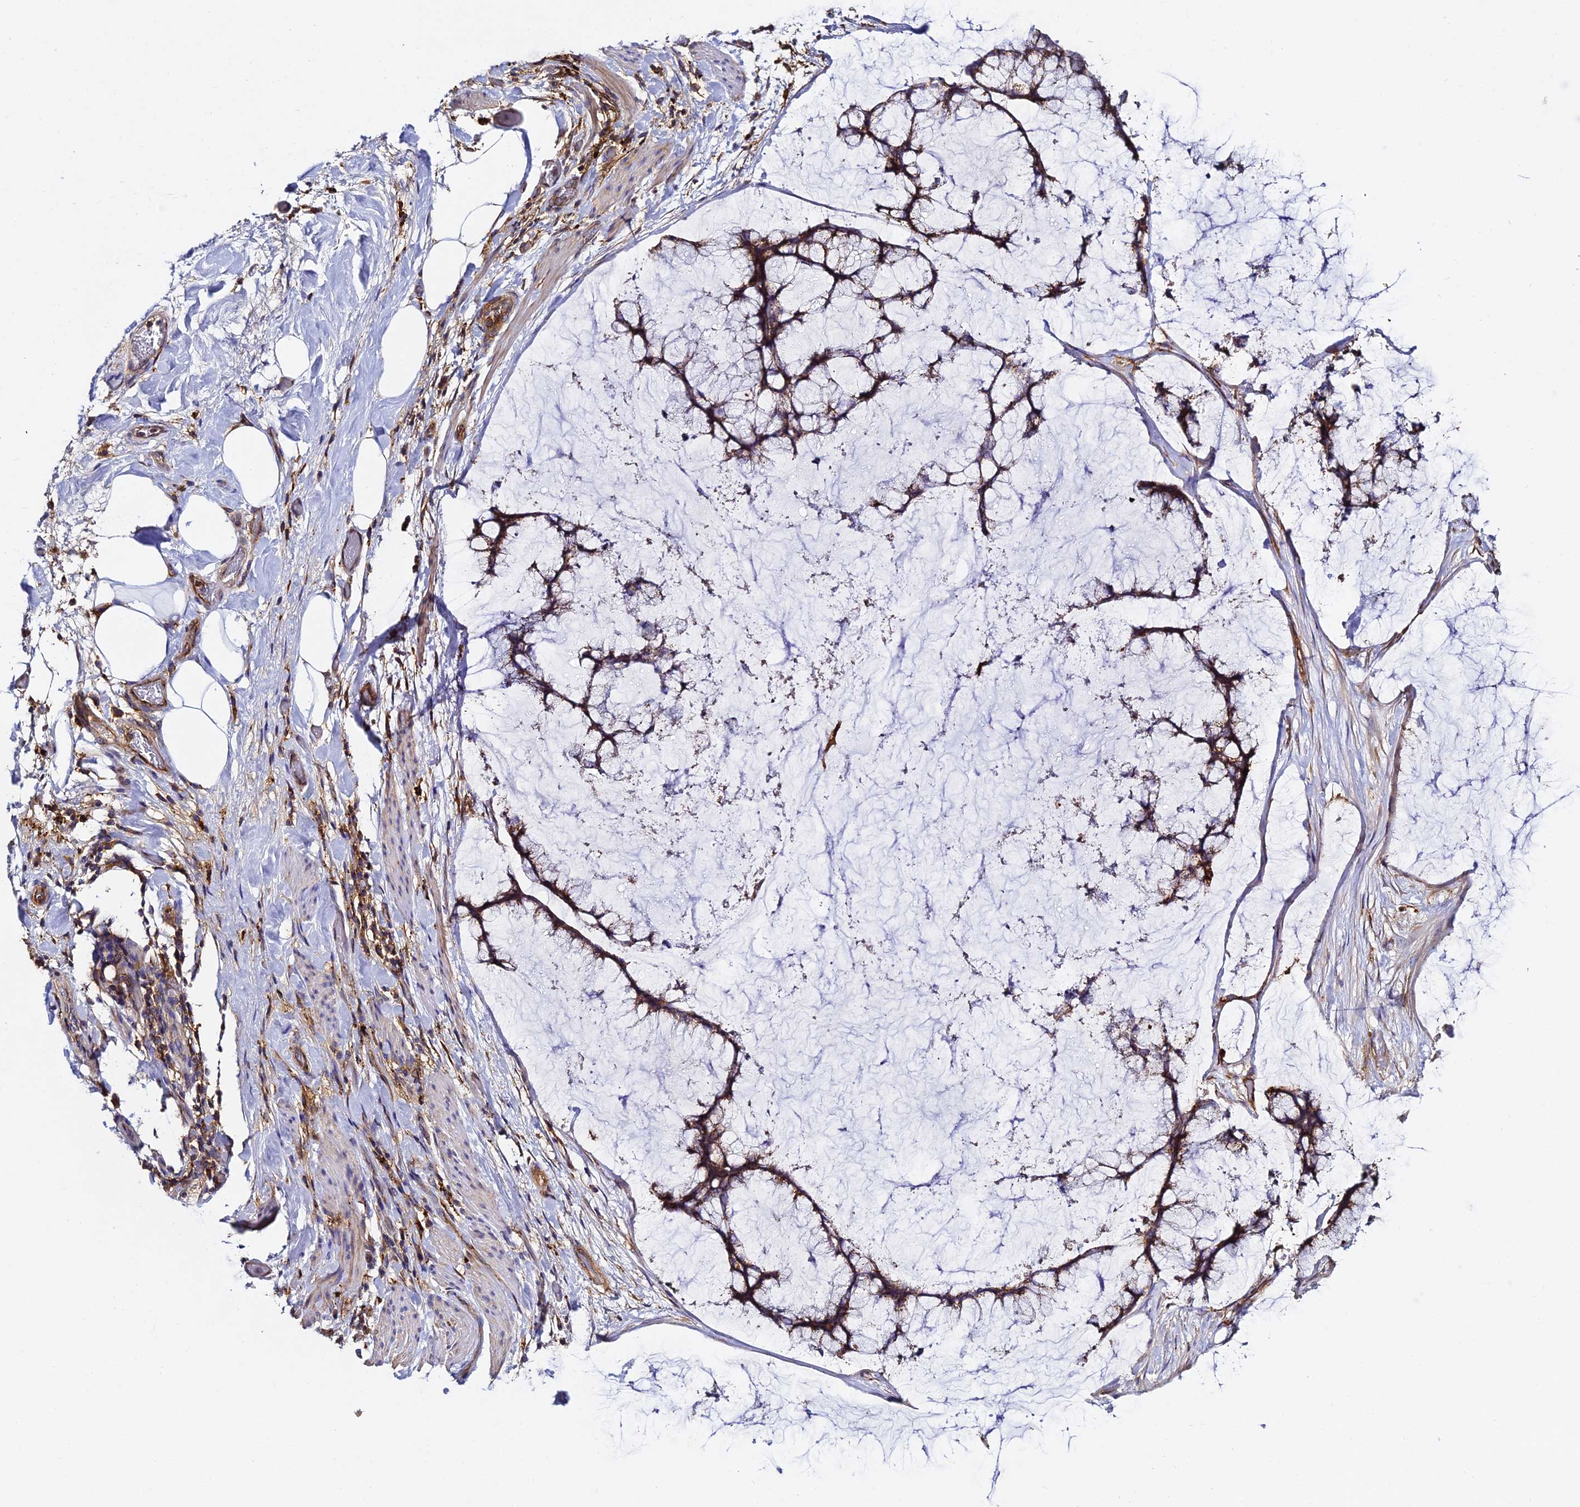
{"staining": {"intensity": "strong", "quantity": ">75%", "location": "cytoplasmic/membranous"}, "tissue": "ovarian cancer", "cell_type": "Tumor cells", "image_type": "cancer", "snomed": [{"axis": "morphology", "description": "Cystadenocarcinoma, mucinous, NOS"}, {"axis": "topography", "description": "Ovary"}], "caption": "Protein staining of mucinous cystadenocarcinoma (ovarian) tissue displays strong cytoplasmic/membranous expression in approximately >75% of tumor cells.", "gene": "TRPV2", "patient": {"sex": "female", "age": 42}}